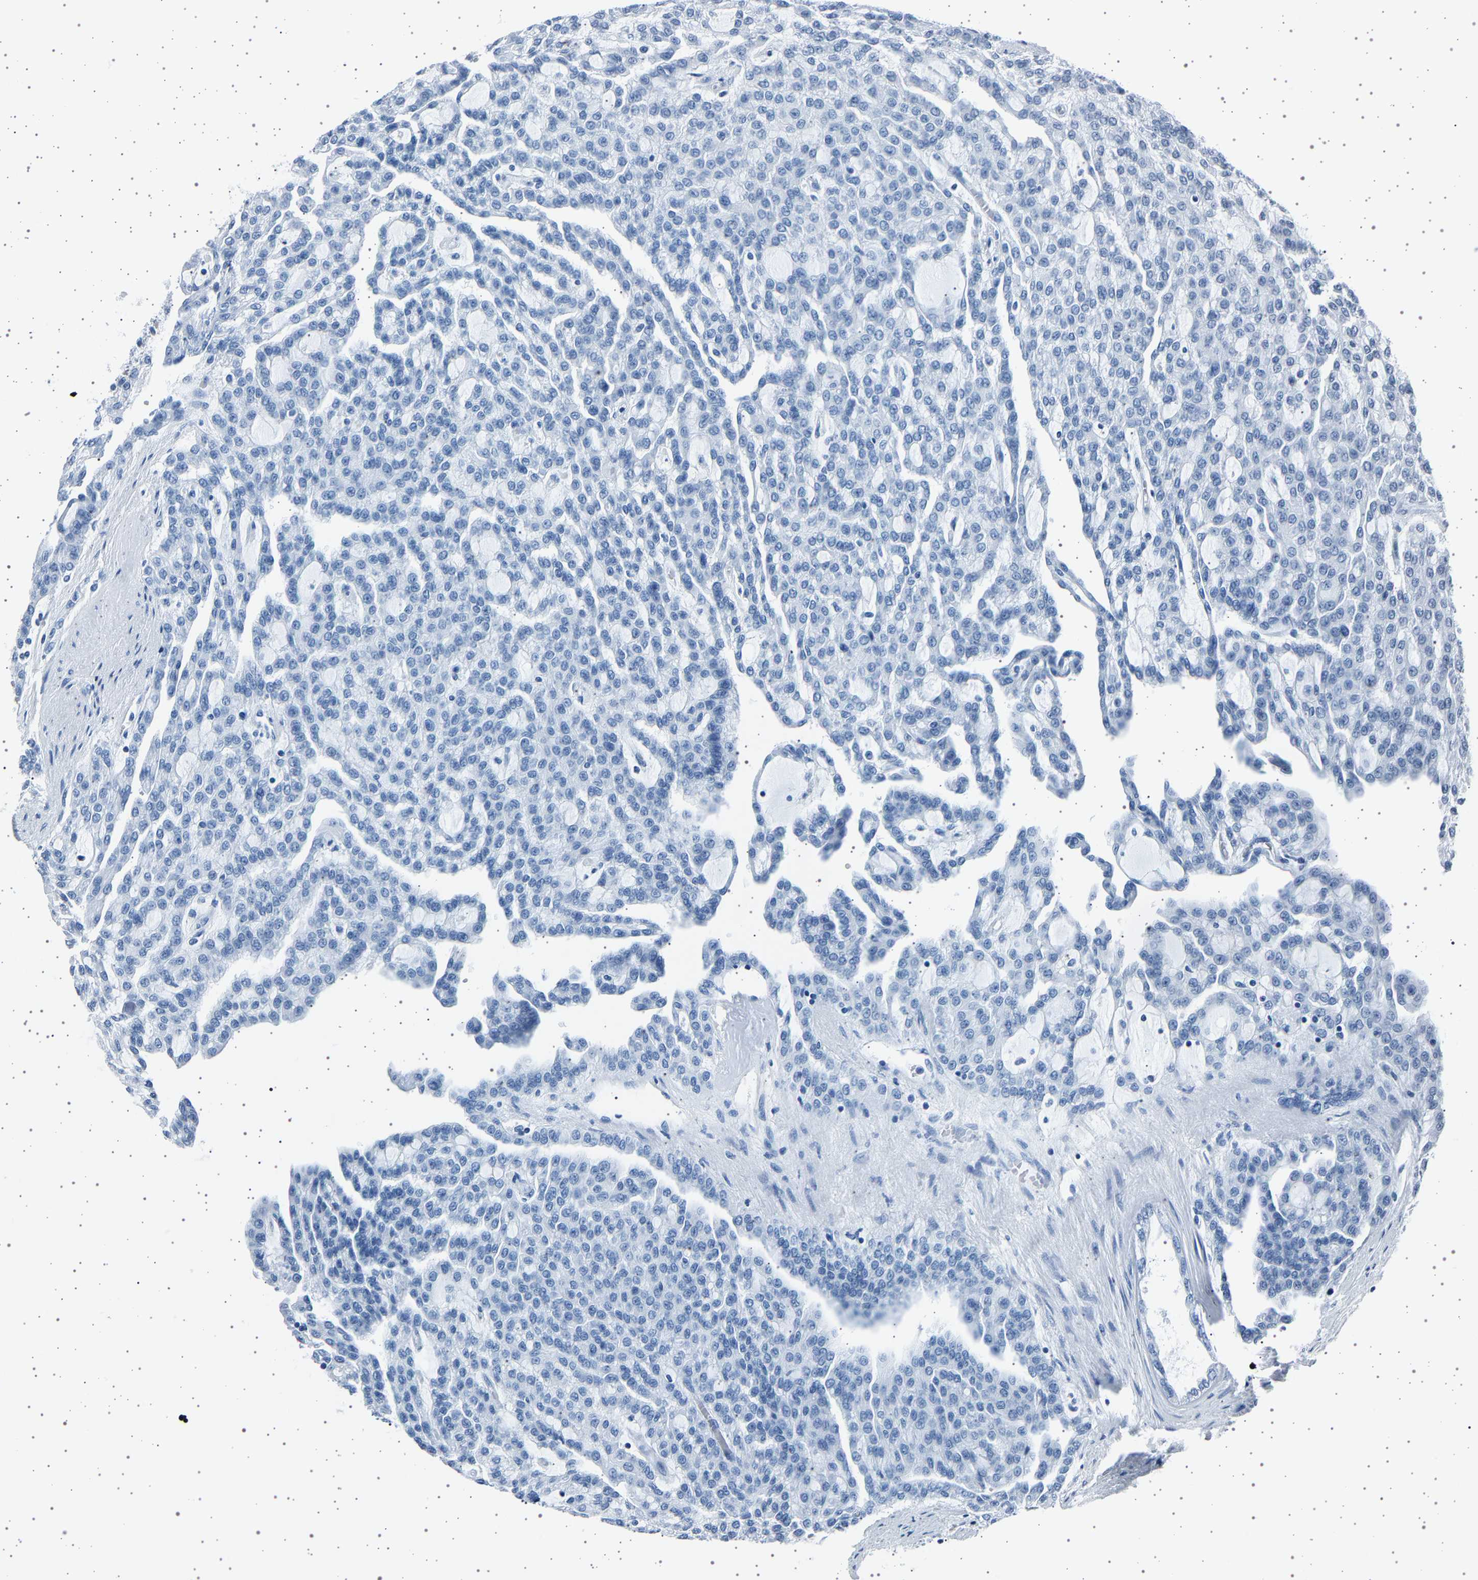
{"staining": {"intensity": "negative", "quantity": "none", "location": "none"}, "tissue": "renal cancer", "cell_type": "Tumor cells", "image_type": "cancer", "snomed": [{"axis": "morphology", "description": "Adenocarcinoma, NOS"}, {"axis": "topography", "description": "Kidney"}], "caption": "DAB immunohistochemical staining of human renal cancer shows no significant positivity in tumor cells.", "gene": "TFF3", "patient": {"sex": "male", "age": 63}}